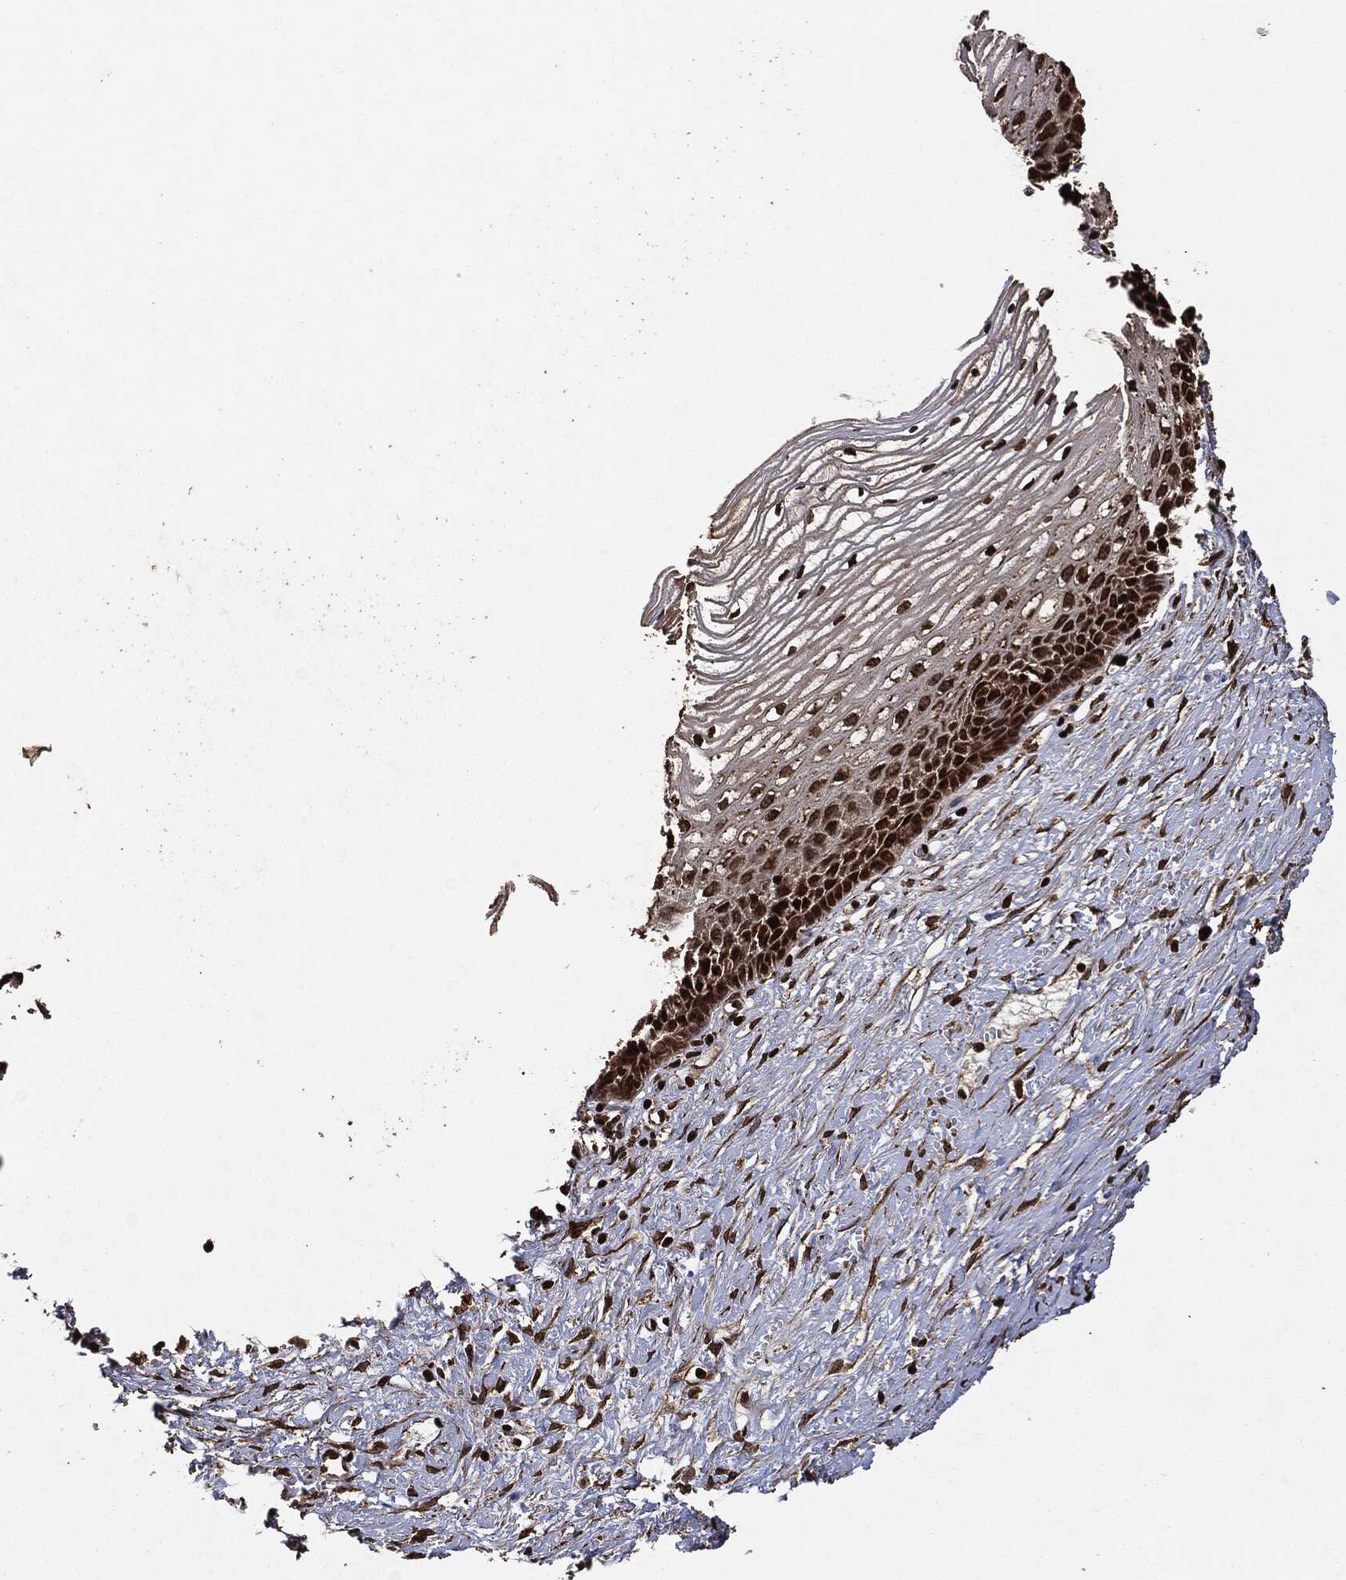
{"staining": {"intensity": "moderate", "quantity": ">75%", "location": "nuclear"}, "tissue": "cervix", "cell_type": "Squamous epithelial cells", "image_type": "normal", "snomed": [{"axis": "morphology", "description": "Normal tissue, NOS"}, {"axis": "topography", "description": "Cervix"}], "caption": "Moderate nuclear expression for a protein is appreciated in about >75% of squamous epithelial cells of unremarkable cervix using immunohistochemistry.", "gene": "PDK1", "patient": {"sex": "female", "age": 40}}